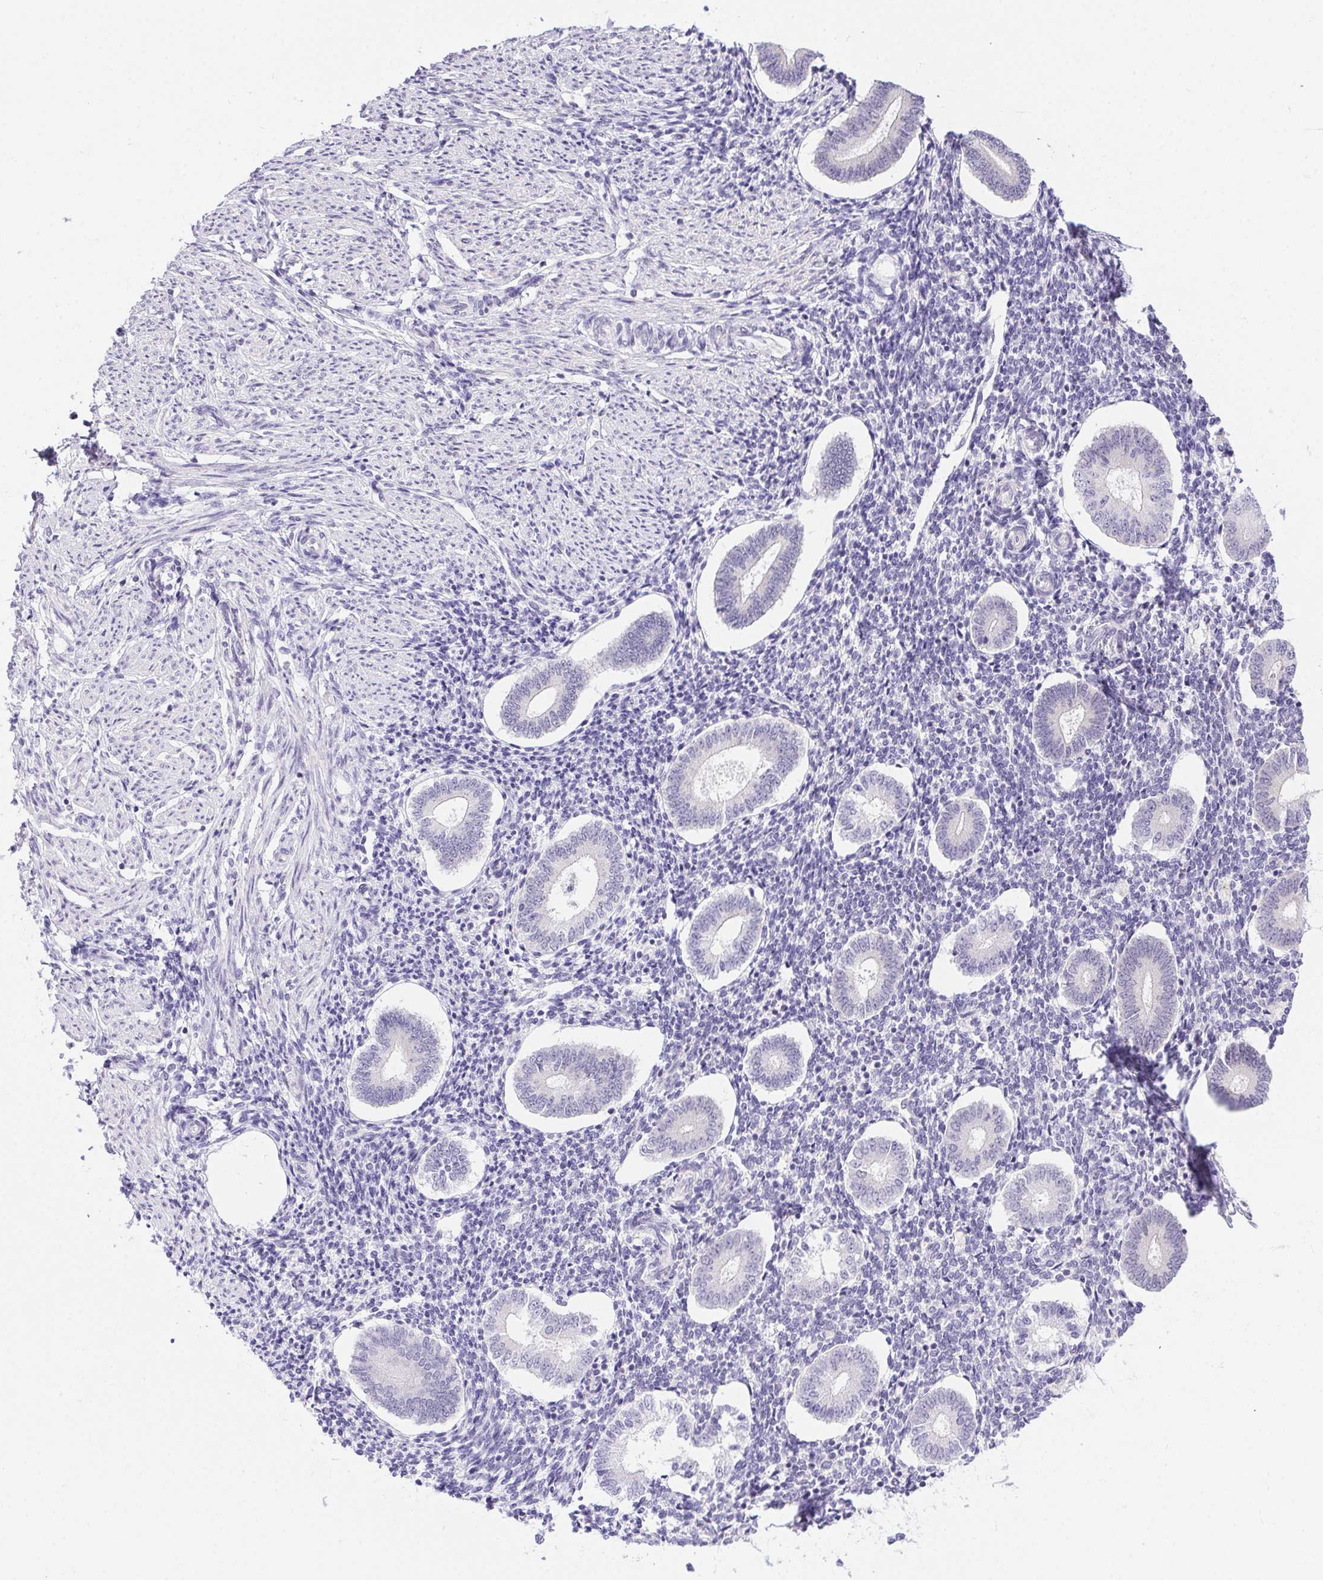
{"staining": {"intensity": "negative", "quantity": "none", "location": "none"}, "tissue": "endometrium", "cell_type": "Cells in endometrial stroma", "image_type": "normal", "snomed": [{"axis": "morphology", "description": "Normal tissue, NOS"}, {"axis": "topography", "description": "Endometrium"}], "caption": "Immunohistochemical staining of unremarkable human endometrium reveals no significant positivity in cells in endometrial stroma. Nuclei are stained in blue.", "gene": "DDX17", "patient": {"sex": "female", "age": 40}}